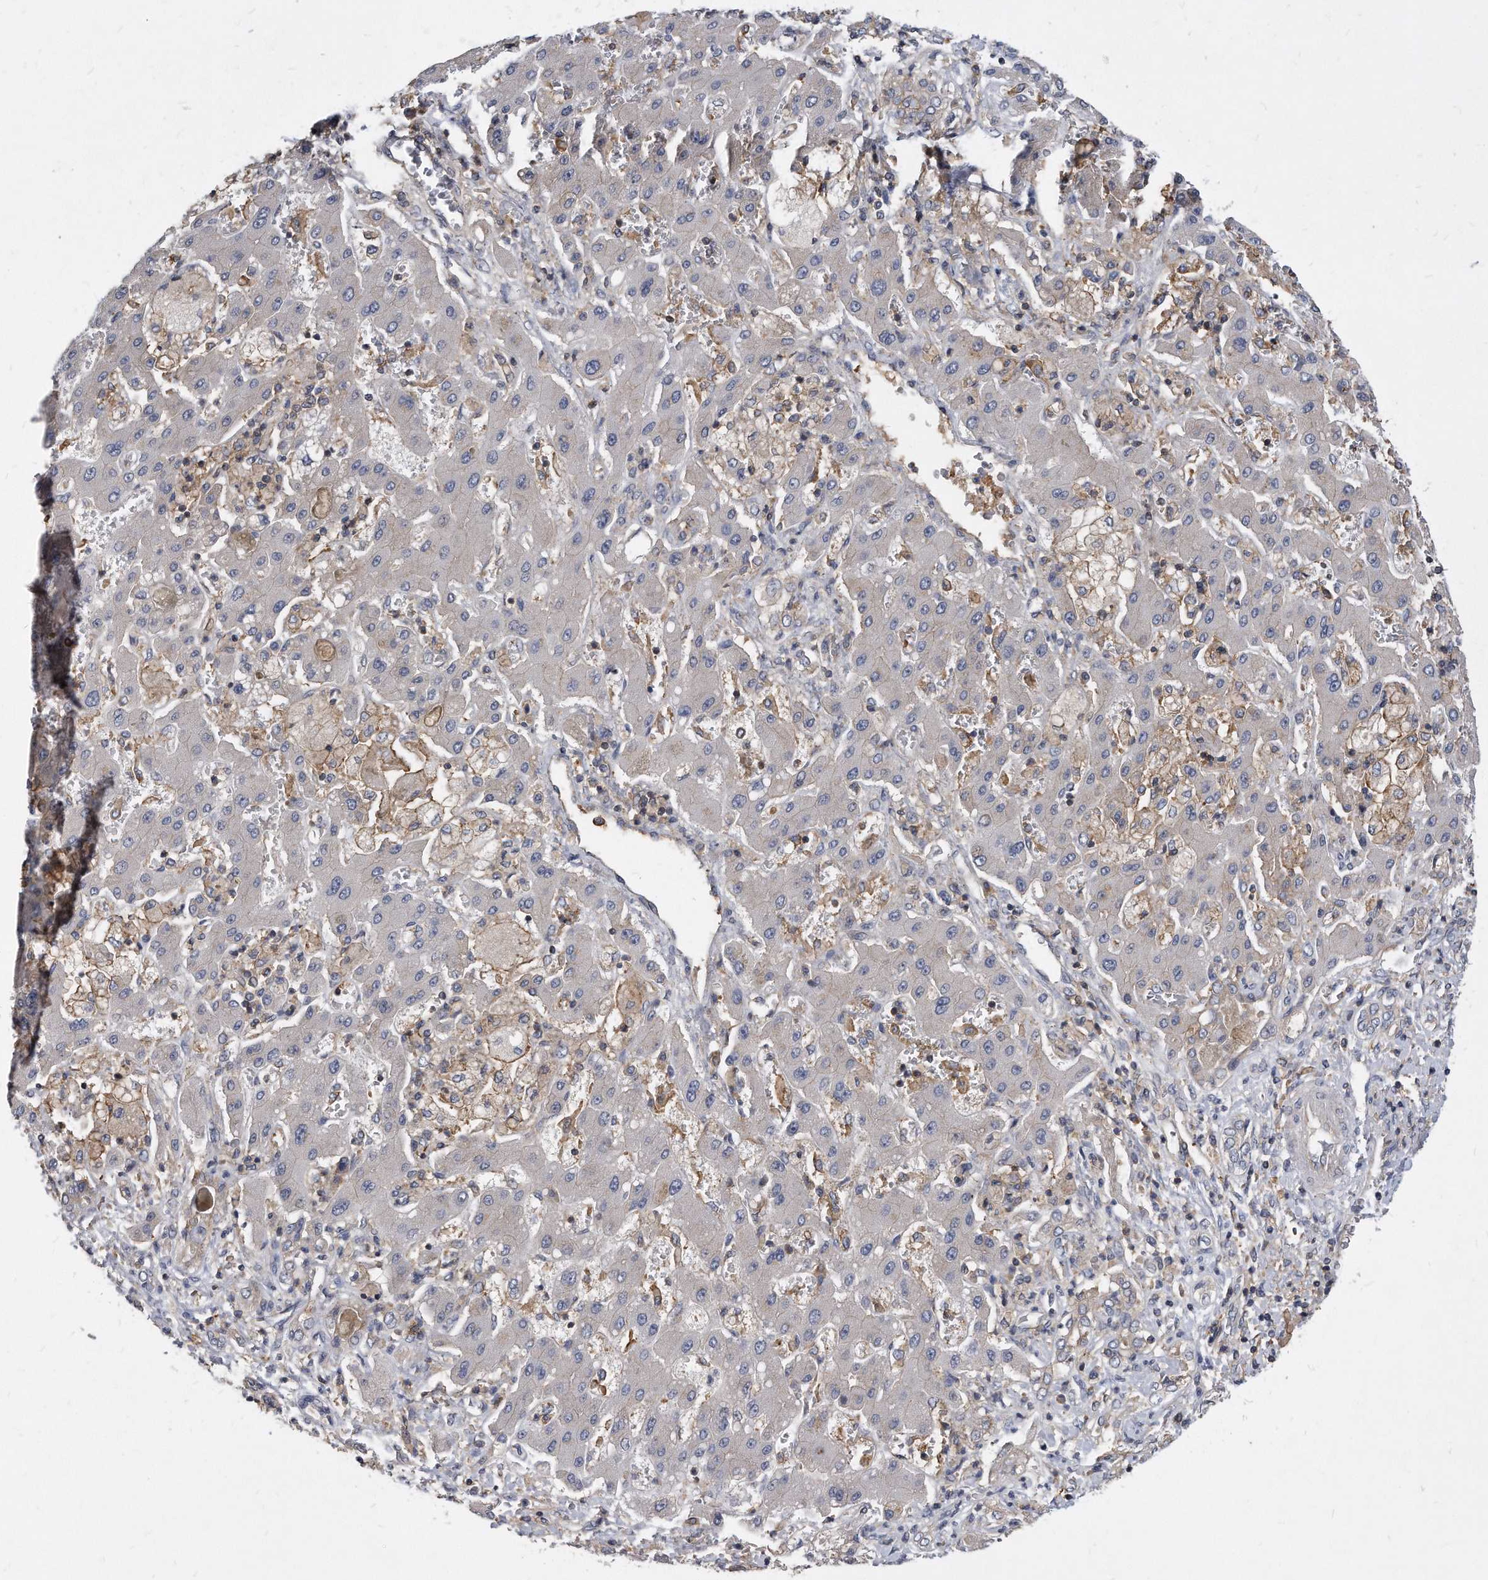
{"staining": {"intensity": "negative", "quantity": "none", "location": "none"}, "tissue": "liver cancer", "cell_type": "Tumor cells", "image_type": "cancer", "snomed": [{"axis": "morphology", "description": "Cholangiocarcinoma"}, {"axis": "topography", "description": "Liver"}], "caption": "Immunohistochemical staining of human liver cancer shows no significant expression in tumor cells.", "gene": "ATG5", "patient": {"sex": "male", "age": 50}}